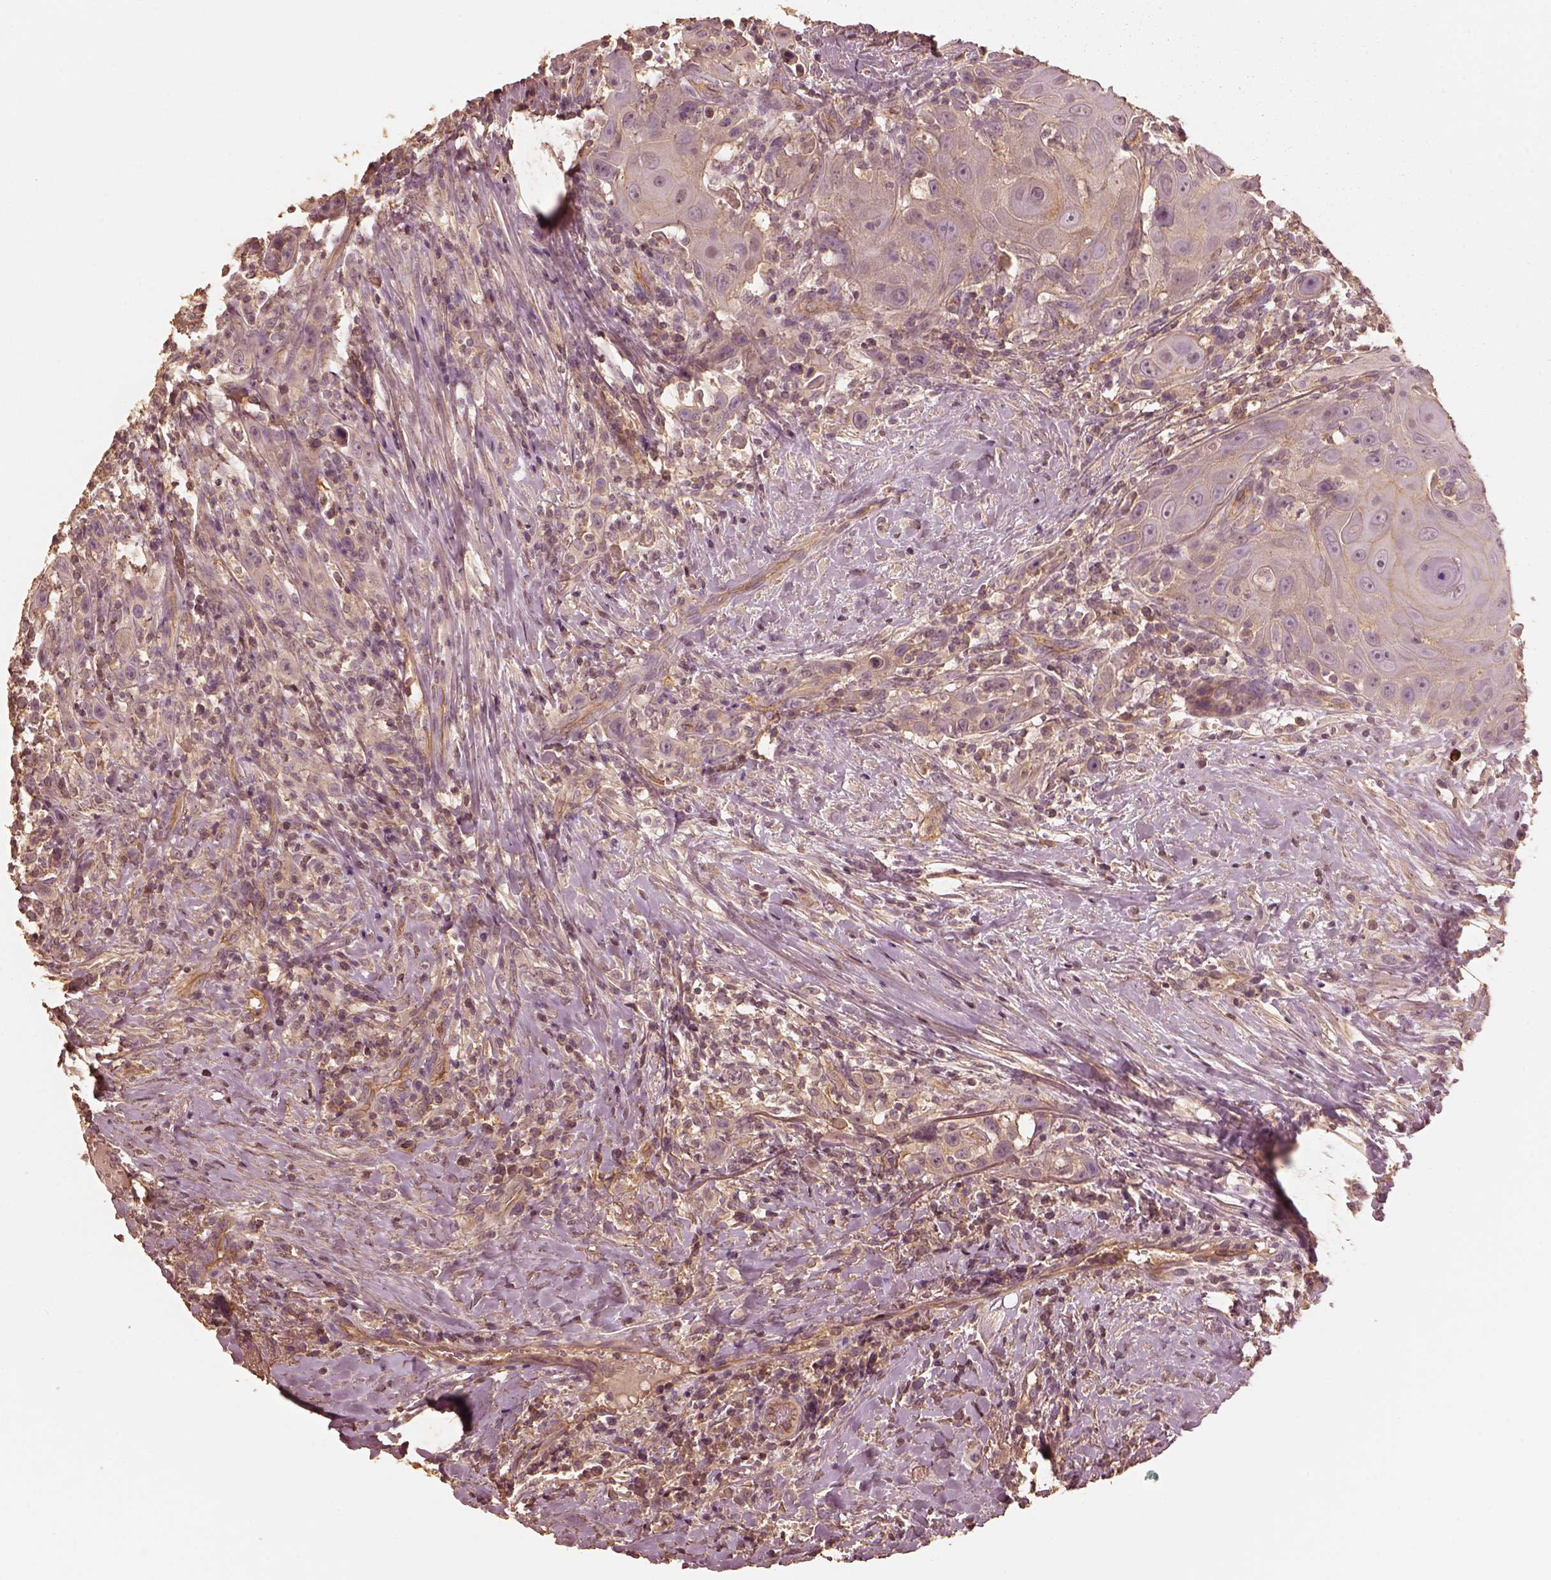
{"staining": {"intensity": "weak", "quantity": "25%-75%", "location": "cytoplasmic/membranous"}, "tissue": "head and neck cancer", "cell_type": "Tumor cells", "image_type": "cancer", "snomed": [{"axis": "morphology", "description": "Squamous cell carcinoma, NOS"}, {"axis": "topography", "description": "Head-Neck"}], "caption": "Squamous cell carcinoma (head and neck) stained with immunohistochemistry demonstrates weak cytoplasmic/membranous positivity in approximately 25%-75% of tumor cells.", "gene": "WDR7", "patient": {"sex": "female", "age": 95}}